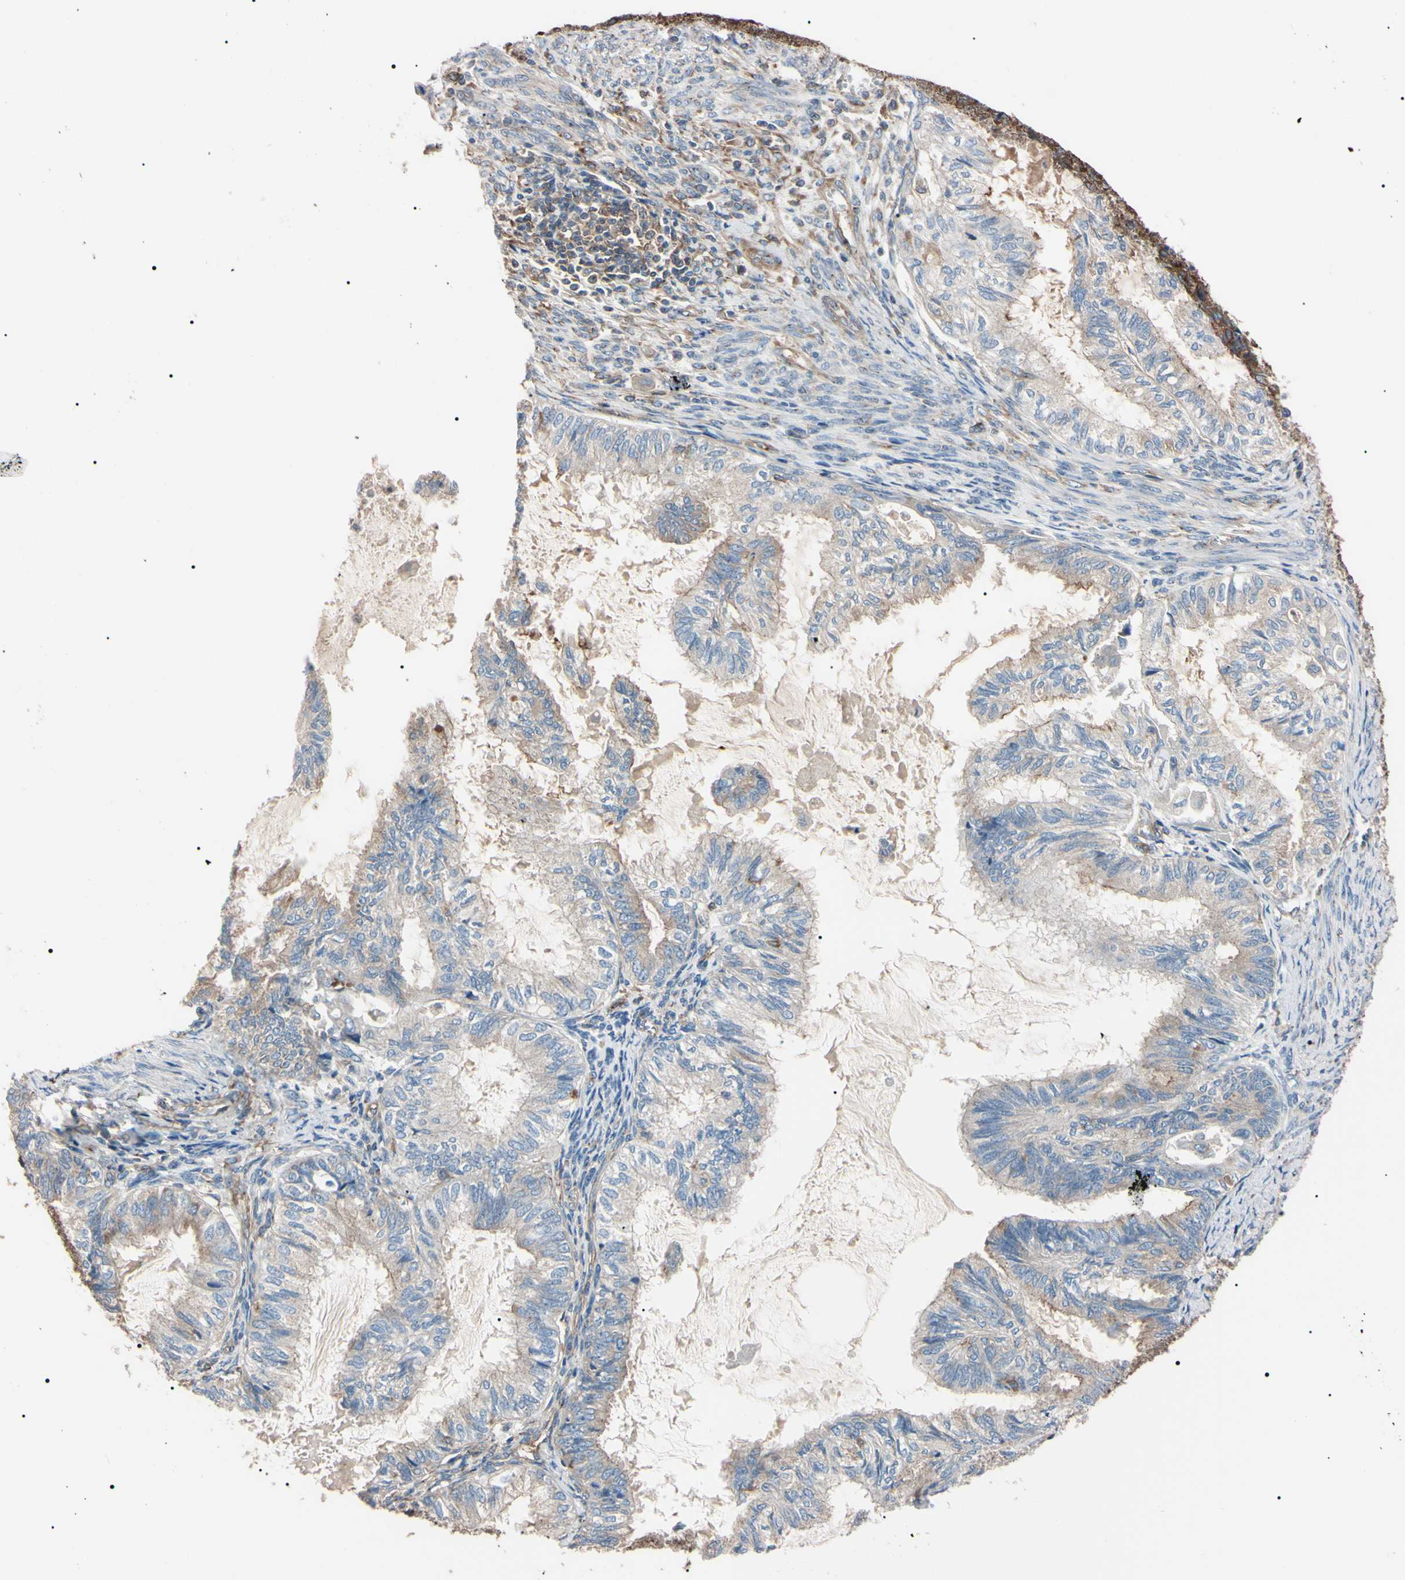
{"staining": {"intensity": "weak", "quantity": ">75%", "location": "cytoplasmic/membranous"}, "tissue": "cervical cancer", "cell_type": "Tumor cells", "image_type": "cancer", "snomed": [{"axis": "morphology", "description": "Normal tissue, NOS"}, {"axis": "morphology", "description": "Adenocarcinoma, NOS"}, {"axis": "topography", "description": "Cervix"}, {"axis": "topography", "description": "Endometrium"}], "caption": "Tumor cells exhibit low levels of weak cytoplasmic/membranous positivity in about >75% of cells in human cervical adenocarcinoma.", "gene": "PRKACA", "patient": {"sex": "female", "age": 86}}